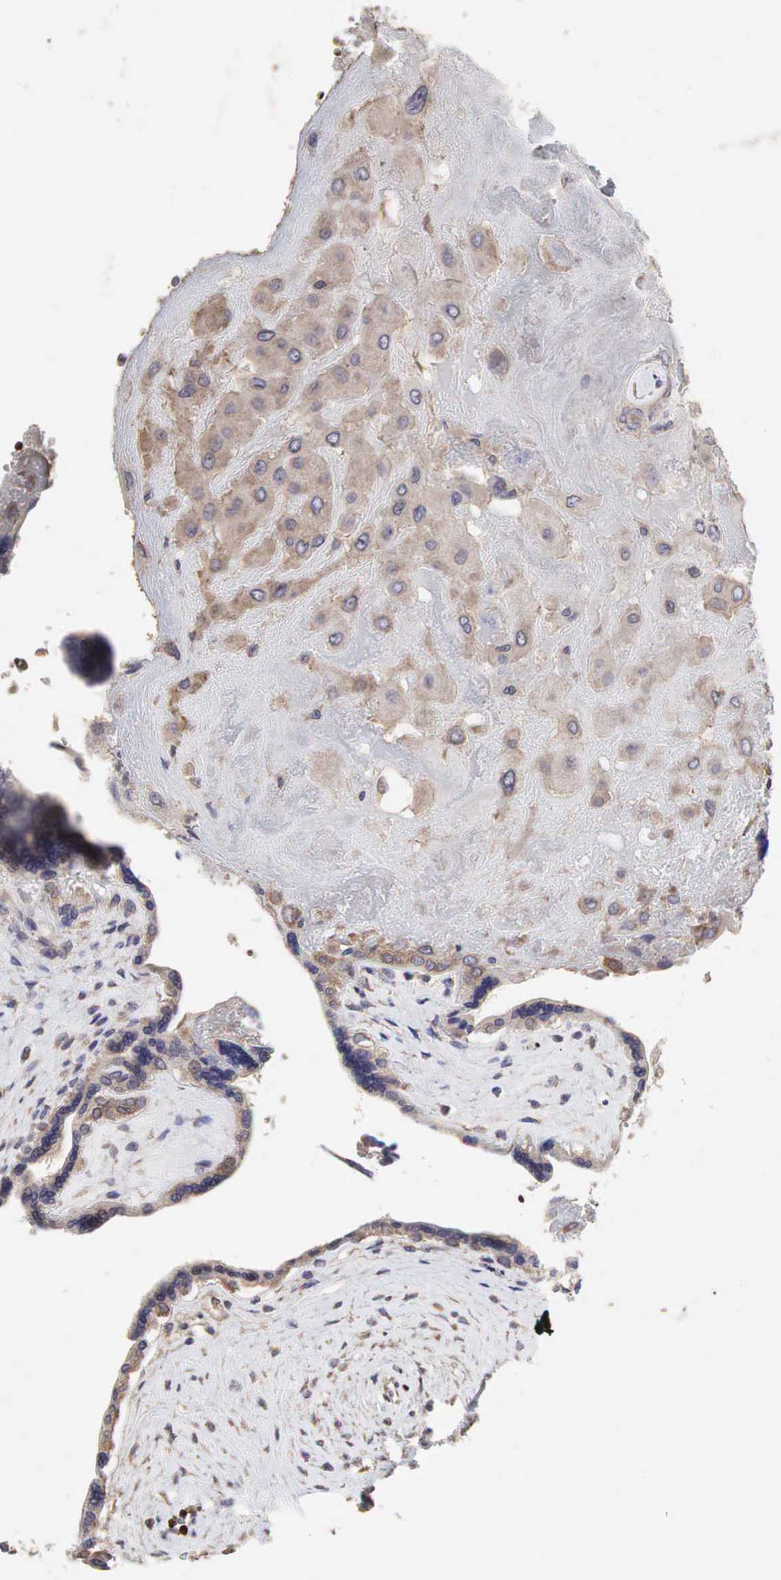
{"staining": {"intensity": "weak", "quantity": ">75%", "location": "cytoplasmic/membranous"}, "tissue": "placenta", "cell_type": "Decidual cells", "image_type": "normal", "snomed": [{"axis": "morphology", "description": "Normal tissue, NOS"}, {"axis": "topography", "description": "Placenta"}], "caption": "Protein expression analysis of unremarkable placenta reveals weak cytoplasmic/membranous staining in about >75% of decidual cells.", "gene": "PABPC5", "patient": {"sex": "female", "age": 31}}